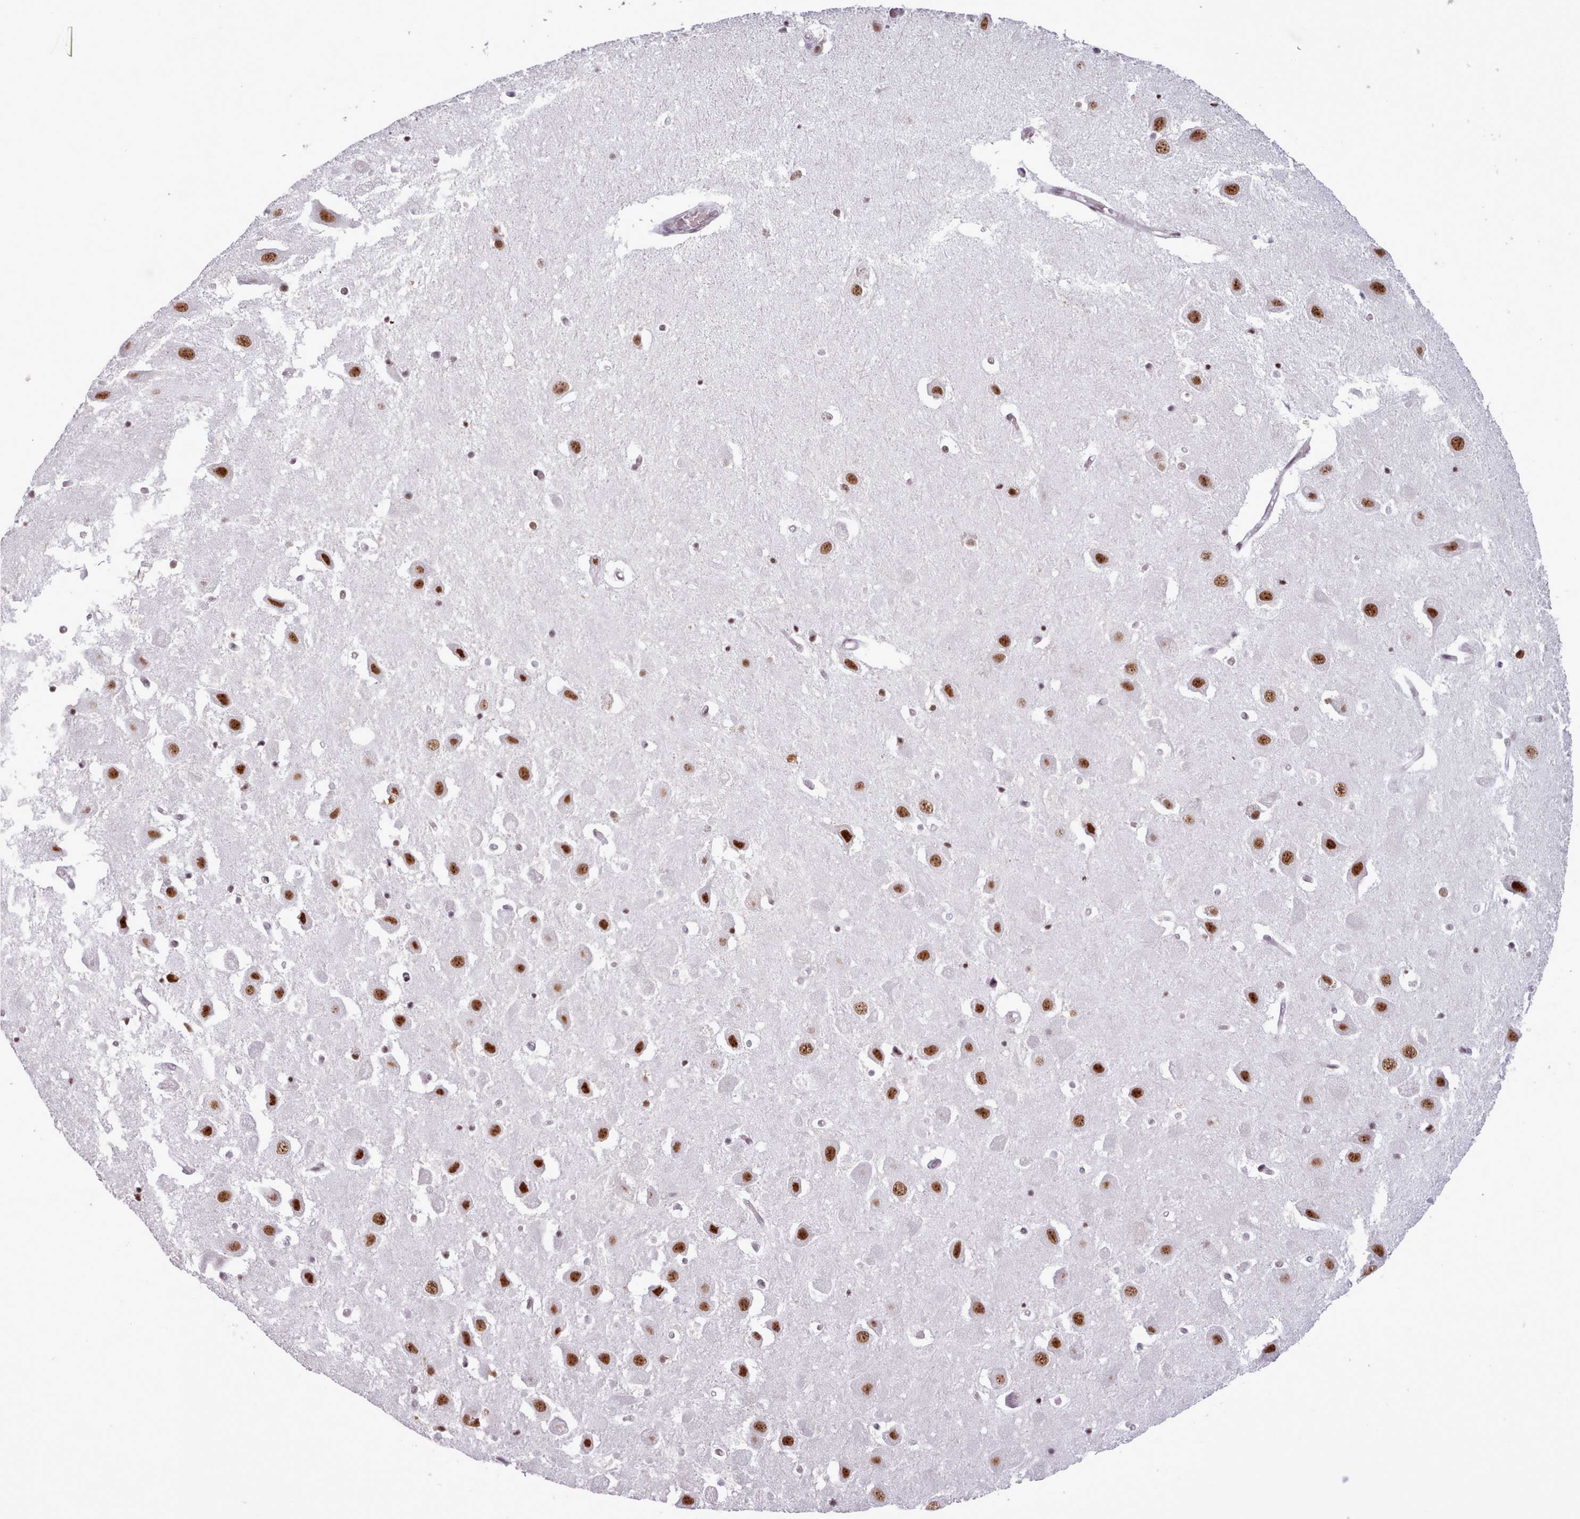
{"staining": {"intensity": "moderate", "quantity": "25%-75%", "location": "nuclear"}, "tissue": "hippocampus", "cell_type": "Glial cells", "image_type": "normal", "snomed": [{"axis": "morphology", "description": "Normal tissue, NOS"}, {"axis": "topography", "description": "Hippocampus"}], "caption": "This photomicrograph demonstrates immunohistochemistry (IHC) staining of unremarkable human hippocampus, with medium moderate nuclear expression in approximately 25%-75% of glial cells.", "gene": "SRSF4", "patient": {"sex": "female", "age": 52}}